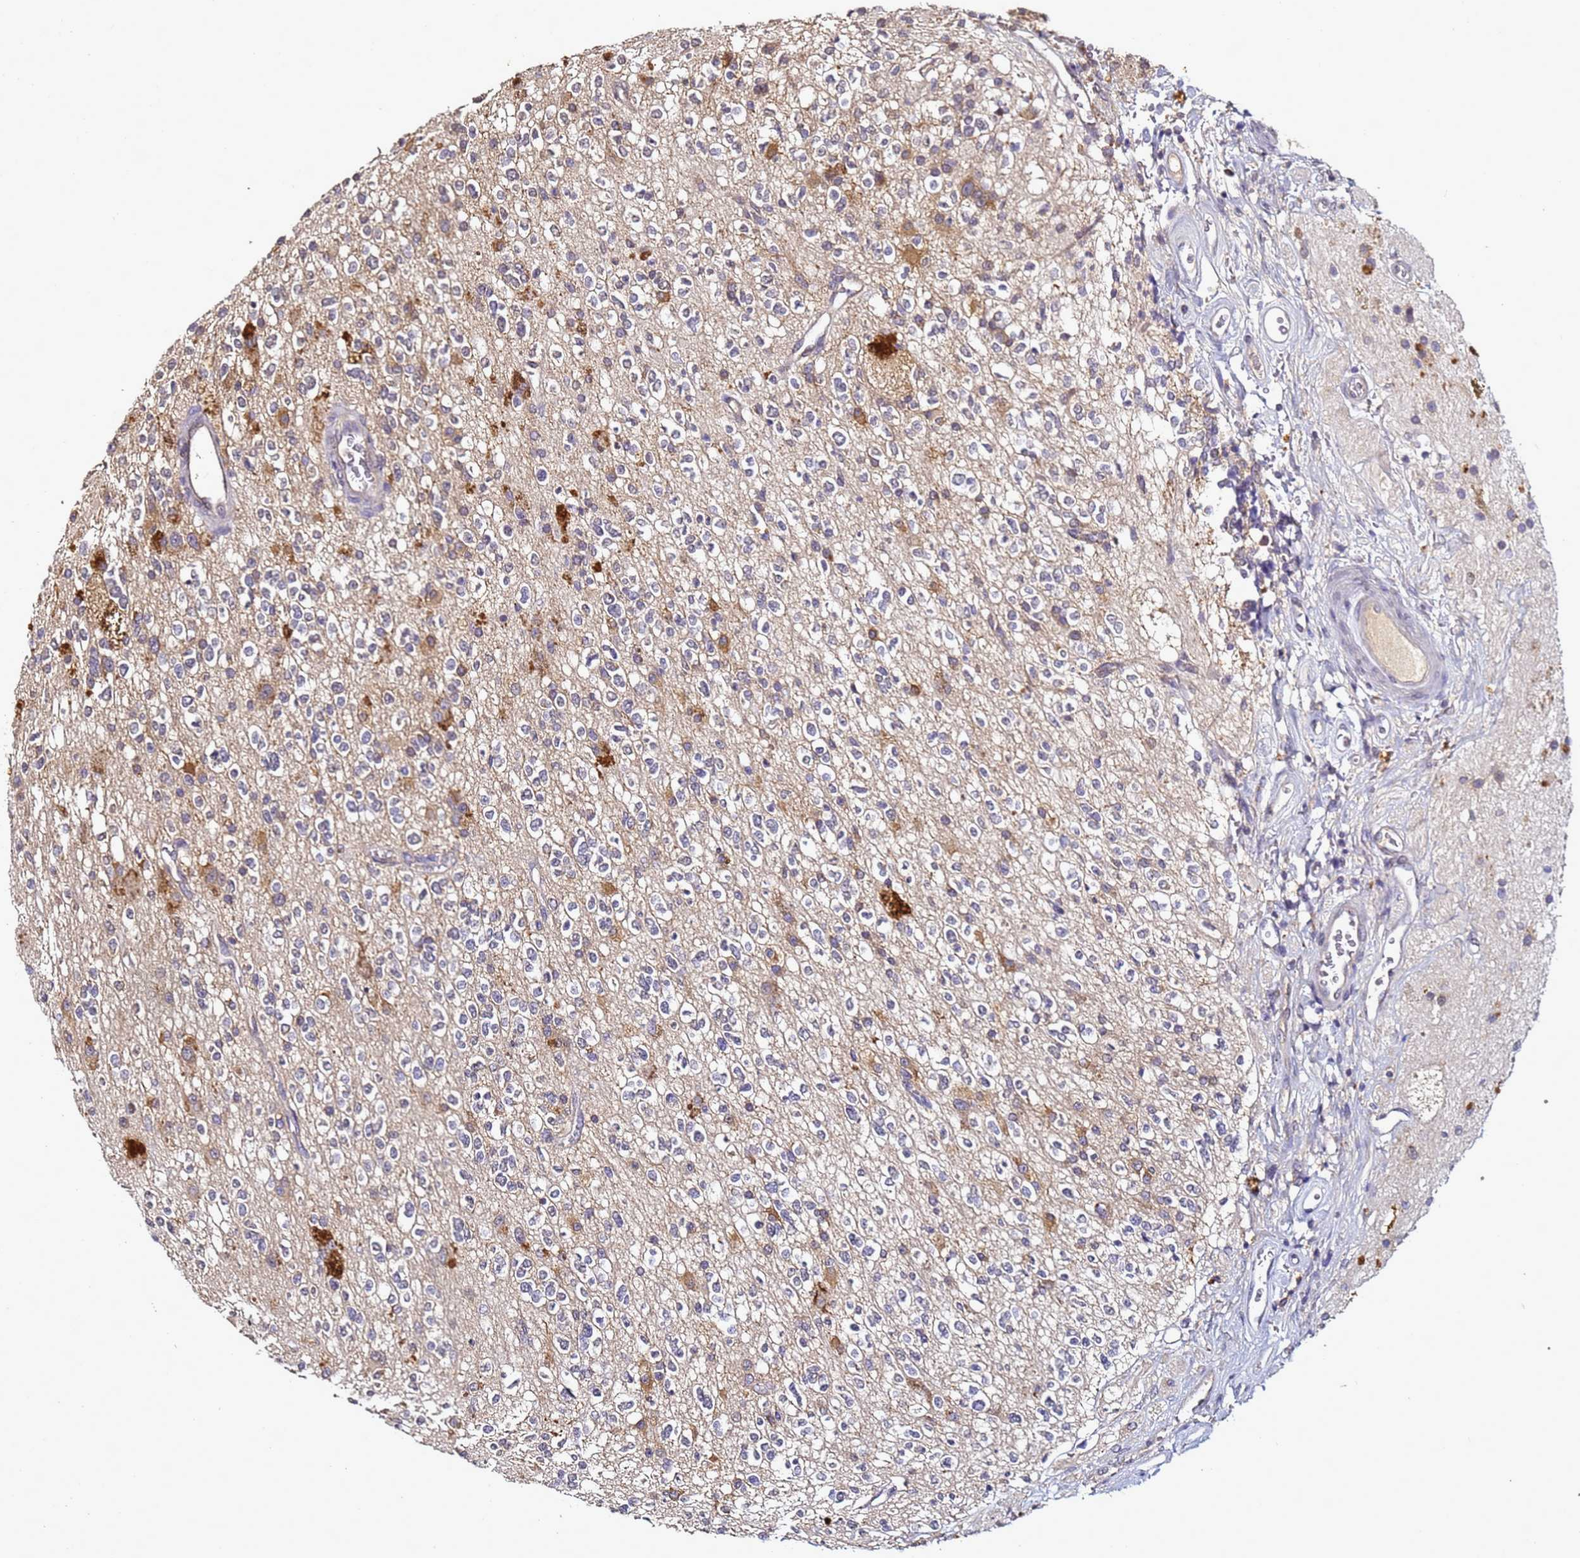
{"staining": {"intensity": "moderate", "quantity": "<25%", "location": "cytoplasmic/membranous"}, "tissue": "glioma", "cell_type": "Tumor cells", "image_type": "cancer", "snomed": [{"axis": "morphology", "description": "Glioma, malignant, High grade"}, {"axis": "topography", "description": "Brain"}], "caption": "This image demonstrates glioma stained with immunohistochemistry to label a protein in brown. The cytoplasmic/membranous of tumor cells show moderate positivity for the protein. Nuclei are counter-stained blue.", "gene": "ANKRD17", "patient": {"sex": "male", "age": 34}}